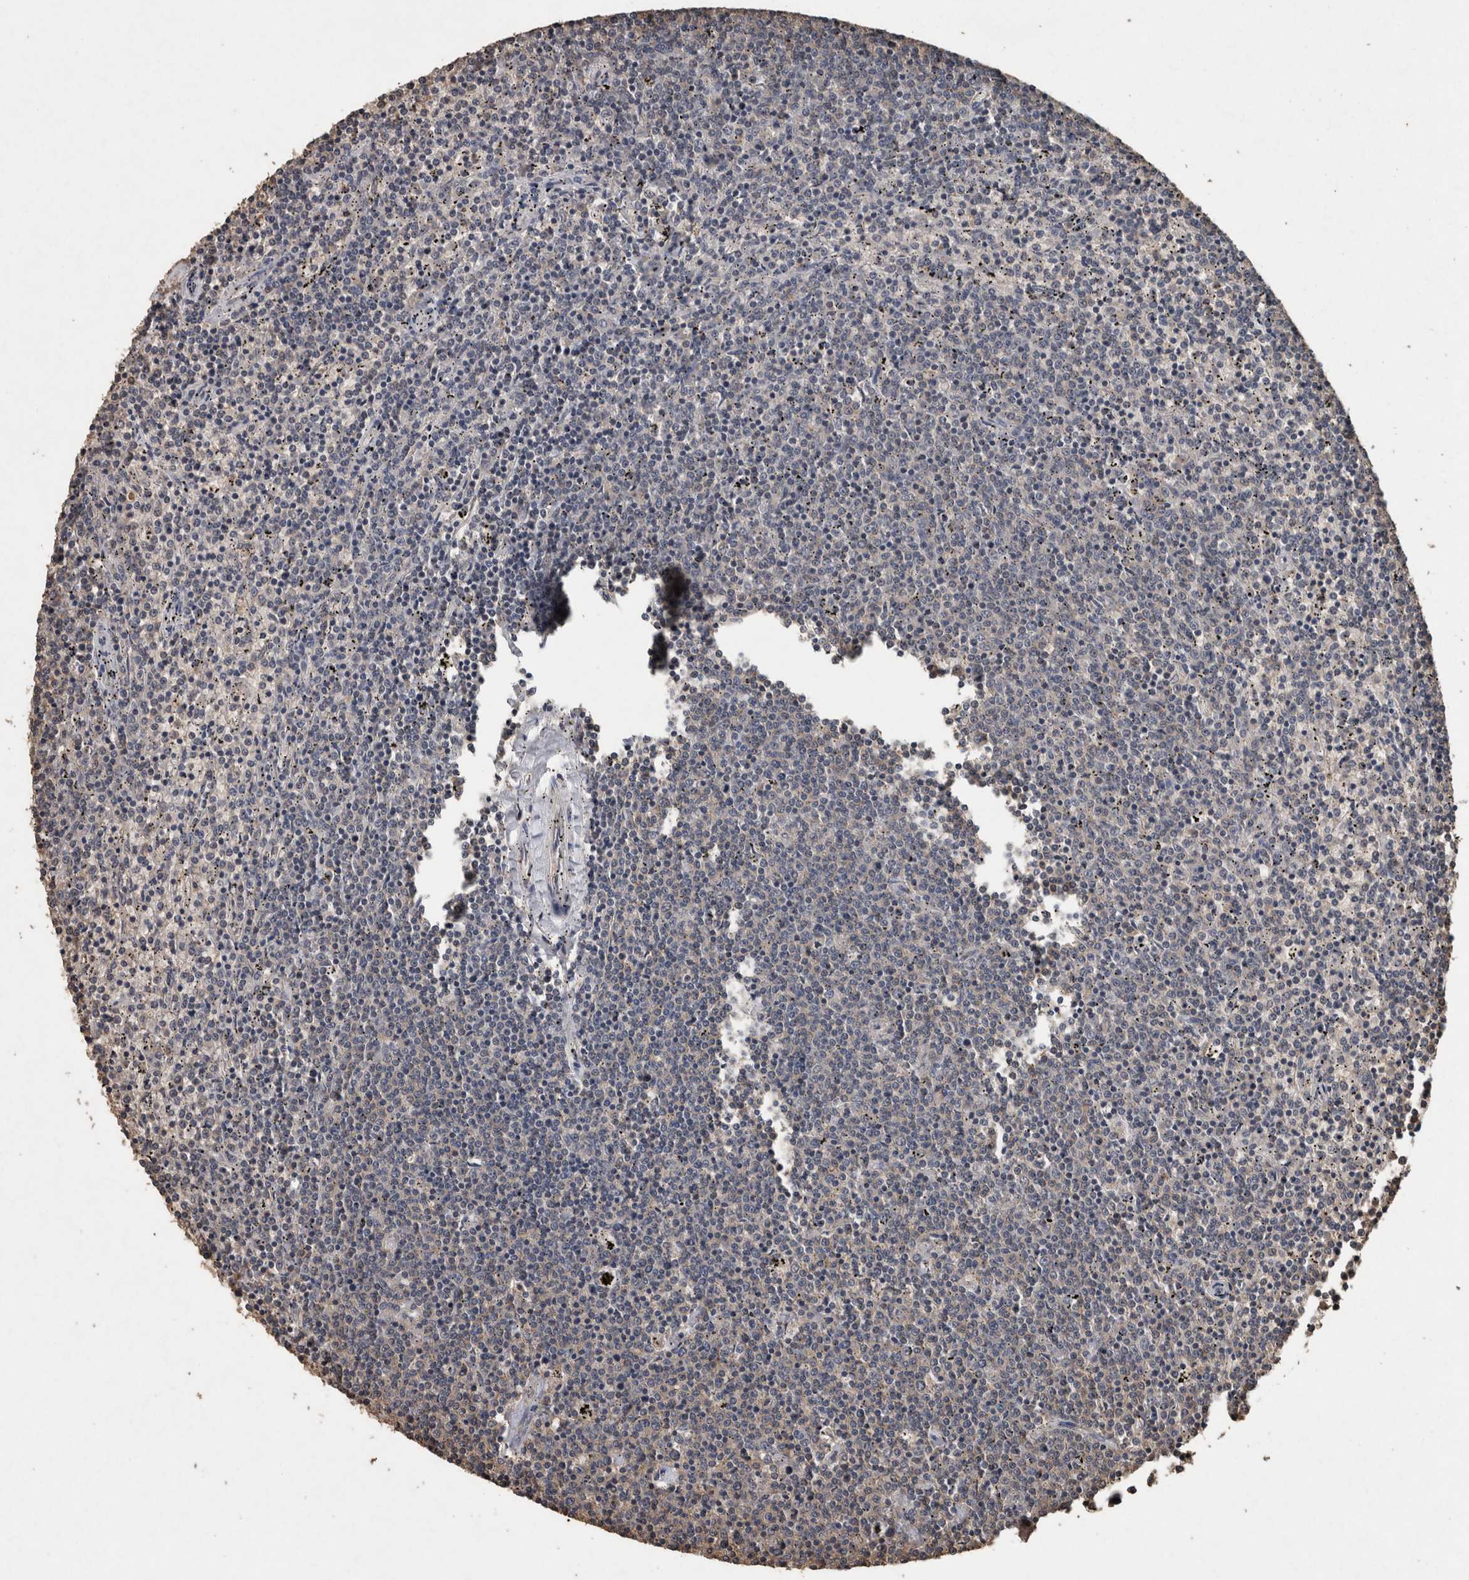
{"staining": {"intensity": "negative", "quantity": "none", "location": "none"}, "tissue": "lymphoma", "cell_type": "Tumor cells", "image_type": "cancer", "snomed": [{"axis": "morphology", "description": "Malignant lymphoma, non-Hodgkin's type, Low grade"}, {"axis": "topography", "description": "Spleen"}], "caption": "This micrograph is of malignant lymphoma, non-Hodgkin's type (low-grade) stained with immunohistochemistry to label a protein in brown with the nuclei are counter-stained blue. There is no positivity in tumor cells.", "gene": "FGFRL1", "patient": {"sex": "female", "age": 50}}